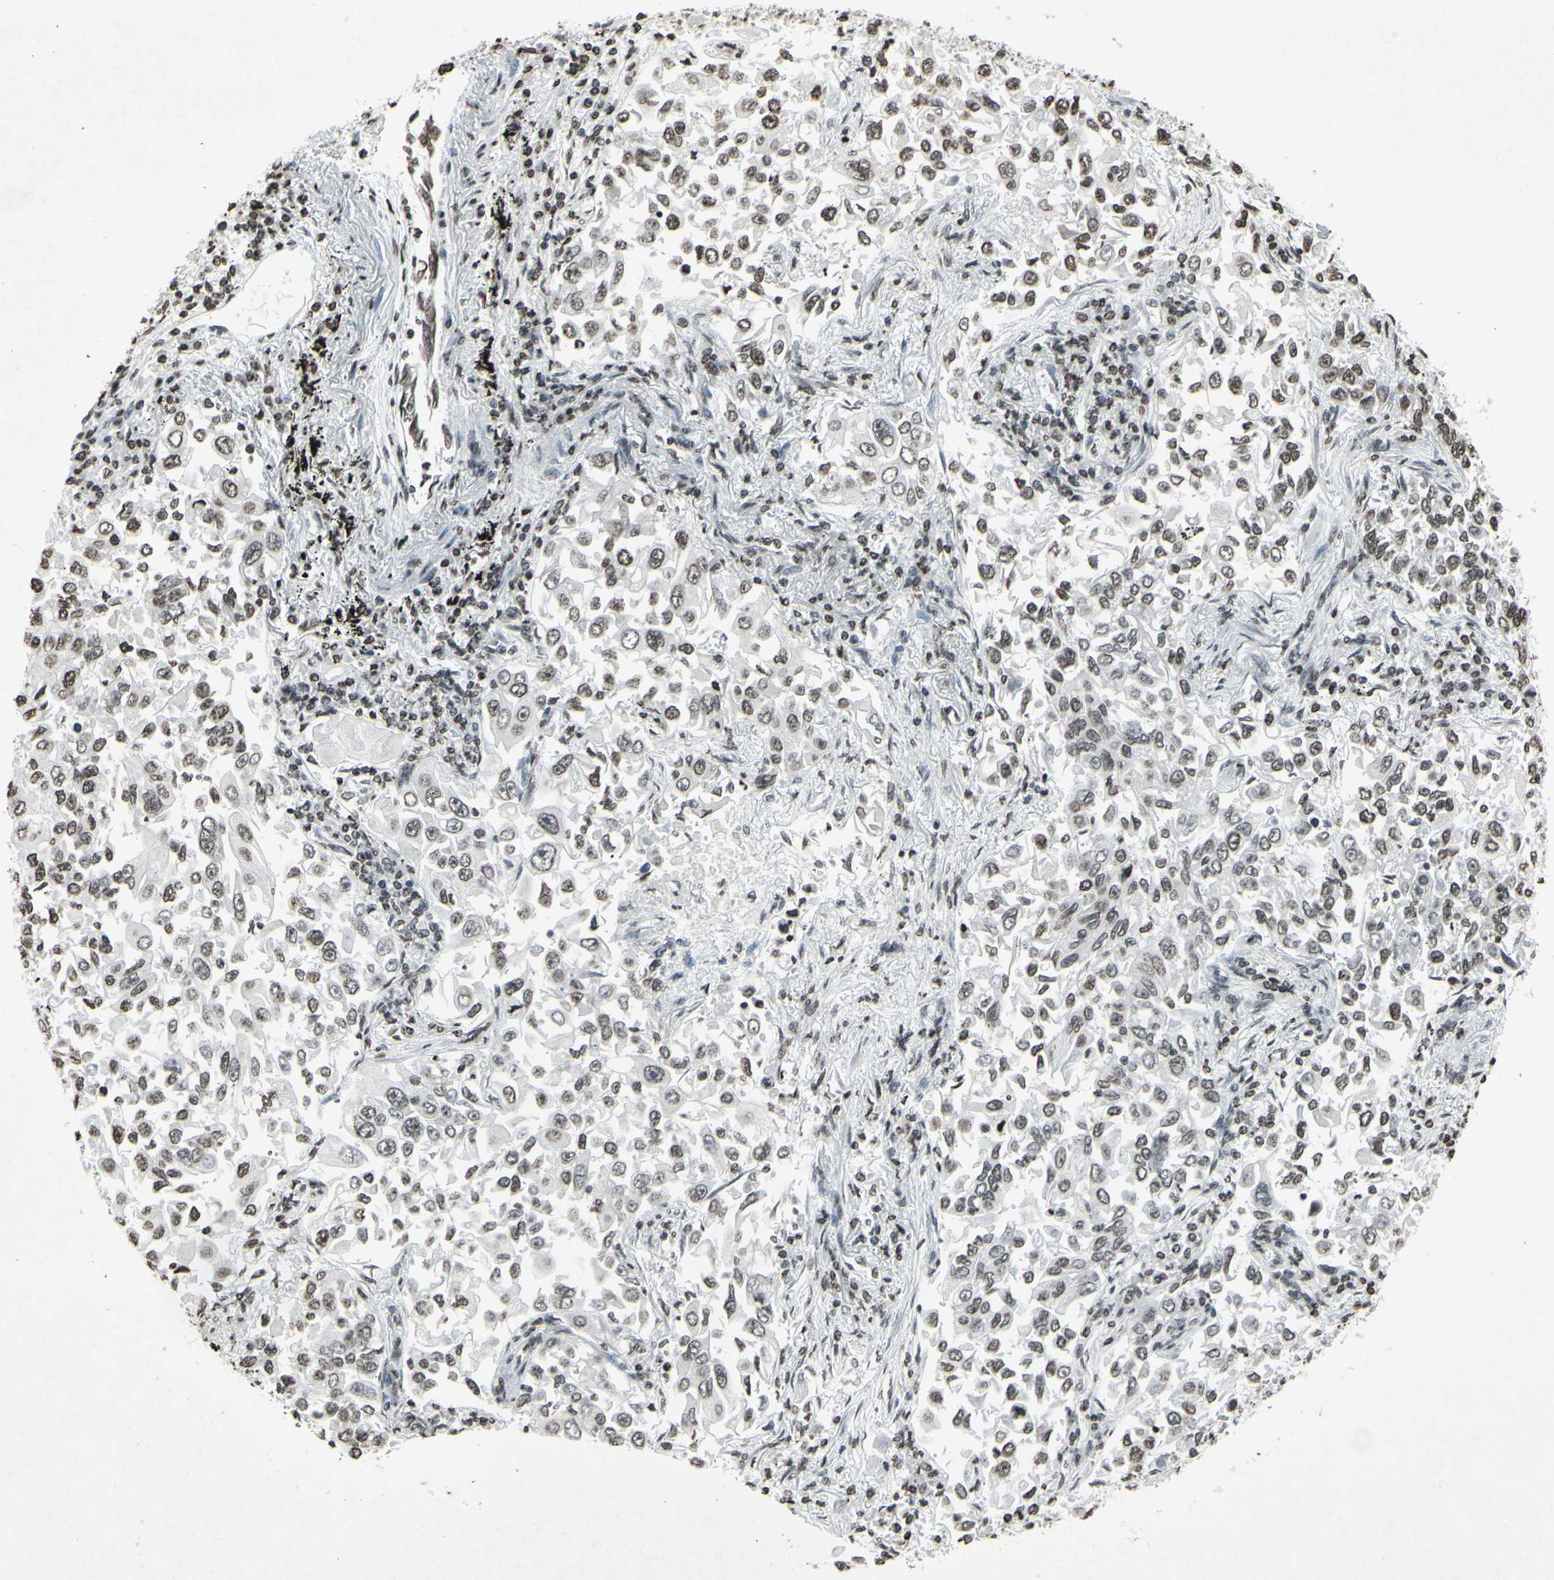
{"staining": {"intensity": "weak", "quantity": "25%-75%", "location": "nuclear"}, "tissue": "lung cancer", "cell_type": "Tumor cells", "image_type": "cancer", "snomed": [{"axis": "morphology", "description": "Adenocarcinoma, NOS"}, {"axis": "topography", "description": "Lung"}], "caption": "Weak nuclear protein positivity is present in about 25%-75% of tumor cells in lung cancer. The protein of interest is stained brown, and the nuclei are stained in blue (DAB (3,3'-diaminobenzidine) IHC with brightfield microscopy, high magnification).", "gene": "CD79B", "patient": {"sex": "male", "age": 84}}